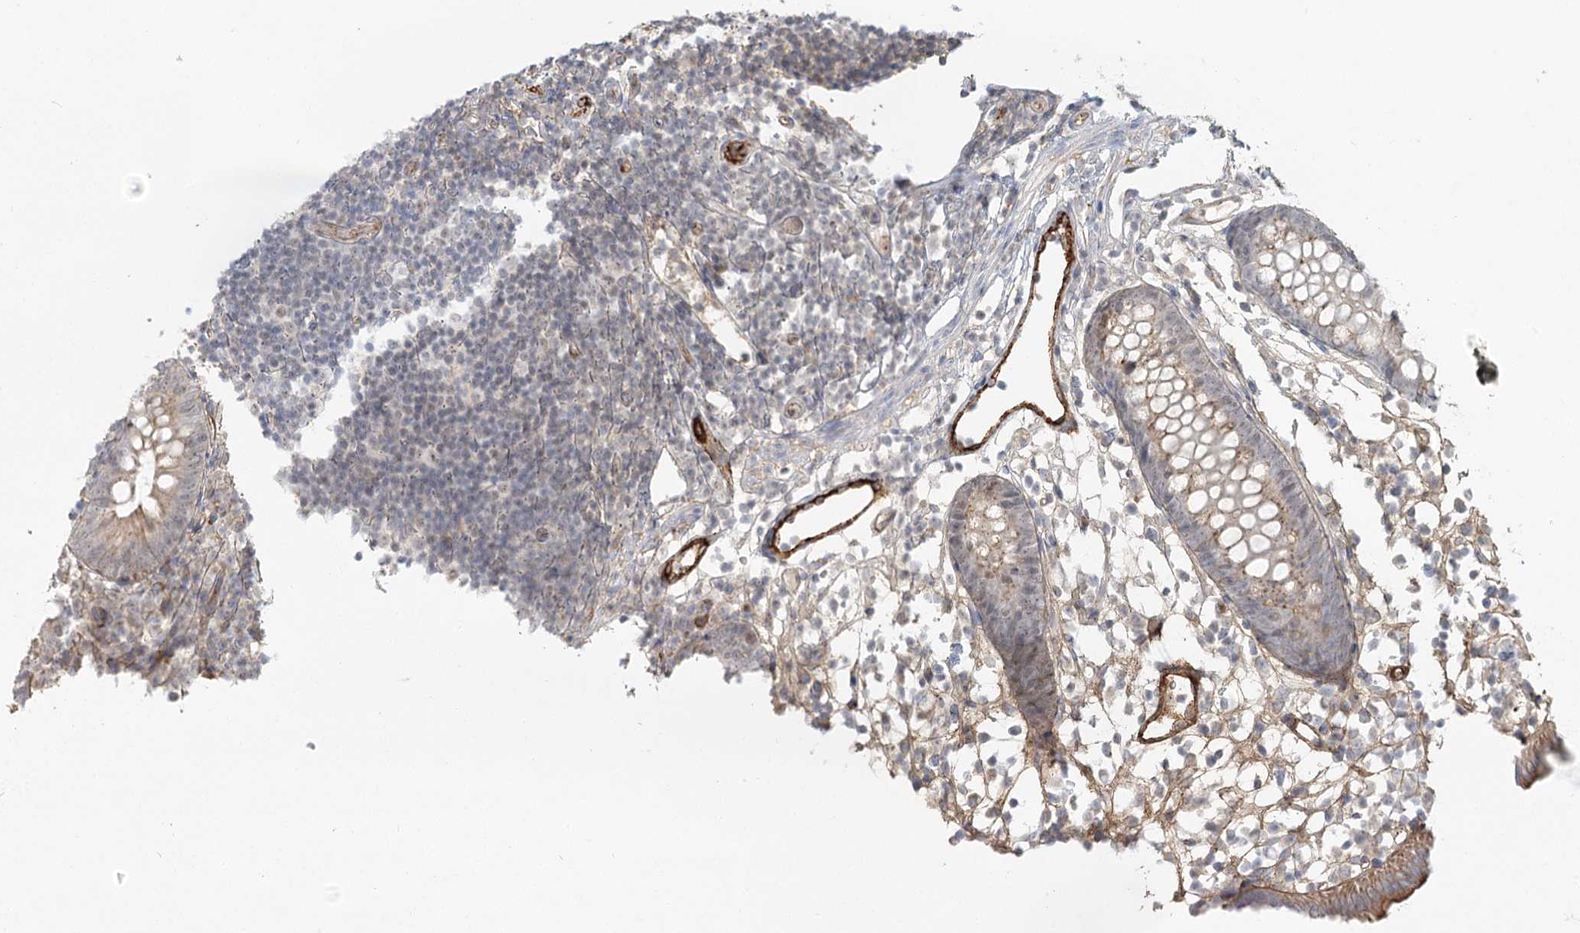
{"staining": {"intensity": "moderate", "quantity": "<25%", "location": "cytoplasmic/membranous"}, "tissue": "appendix", "cell_type": "Glandular cells", "image_type": "normal", "snomed": [{"axis": "morphology", "description": "Normal tissue, NOS"}, {"axis": "topography", "description": "Appendix"}], "caption": "Immunohistochemical staining of normal human appendix reveals moderate cytoplasmic/membranous protein expression in about <25% of glandular cells.", "gene": "KBTBD4", "patient": {"sex": "female", "age": 20}}